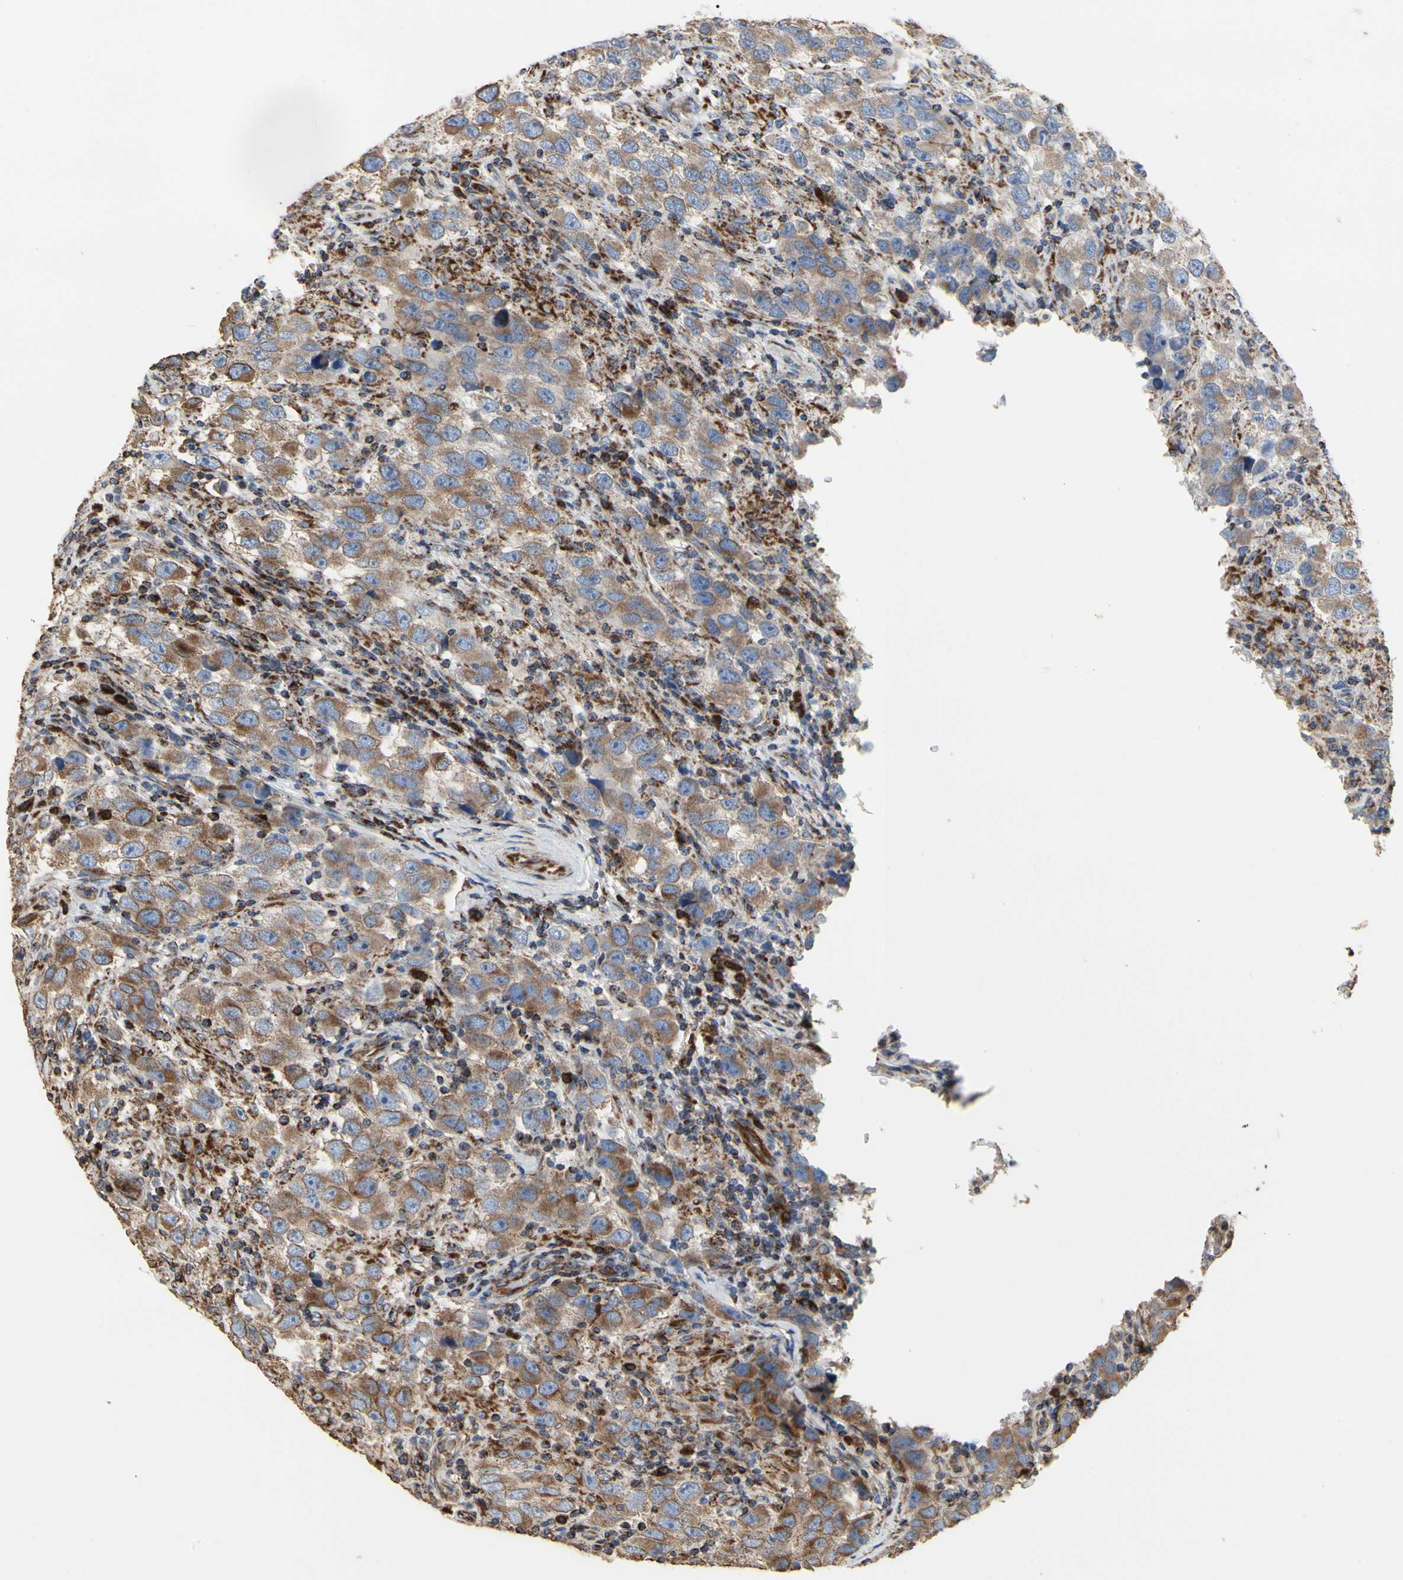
{"staining": {"intensity": "weak", "quantity": "25%-75%", "location": "cytoplasmic/membranous"}, "tissue": "testis cancer", "cell_type": "Tumor cells", "image_type": "cancer", "snomed": [{"axis": "morphology", "description": "Carcinoma, Embryonal, NOS"}, {"axis": "topography", "description": "Testis"}], "caption": "Embryonal carcinoma (testis) stained with IHC reveals weak cytoplasmic/membranous positivity in about 25%-75% of tumor cells.", "gene": "TUBA1A", "patient": {"sex": "male", "age": 21}}